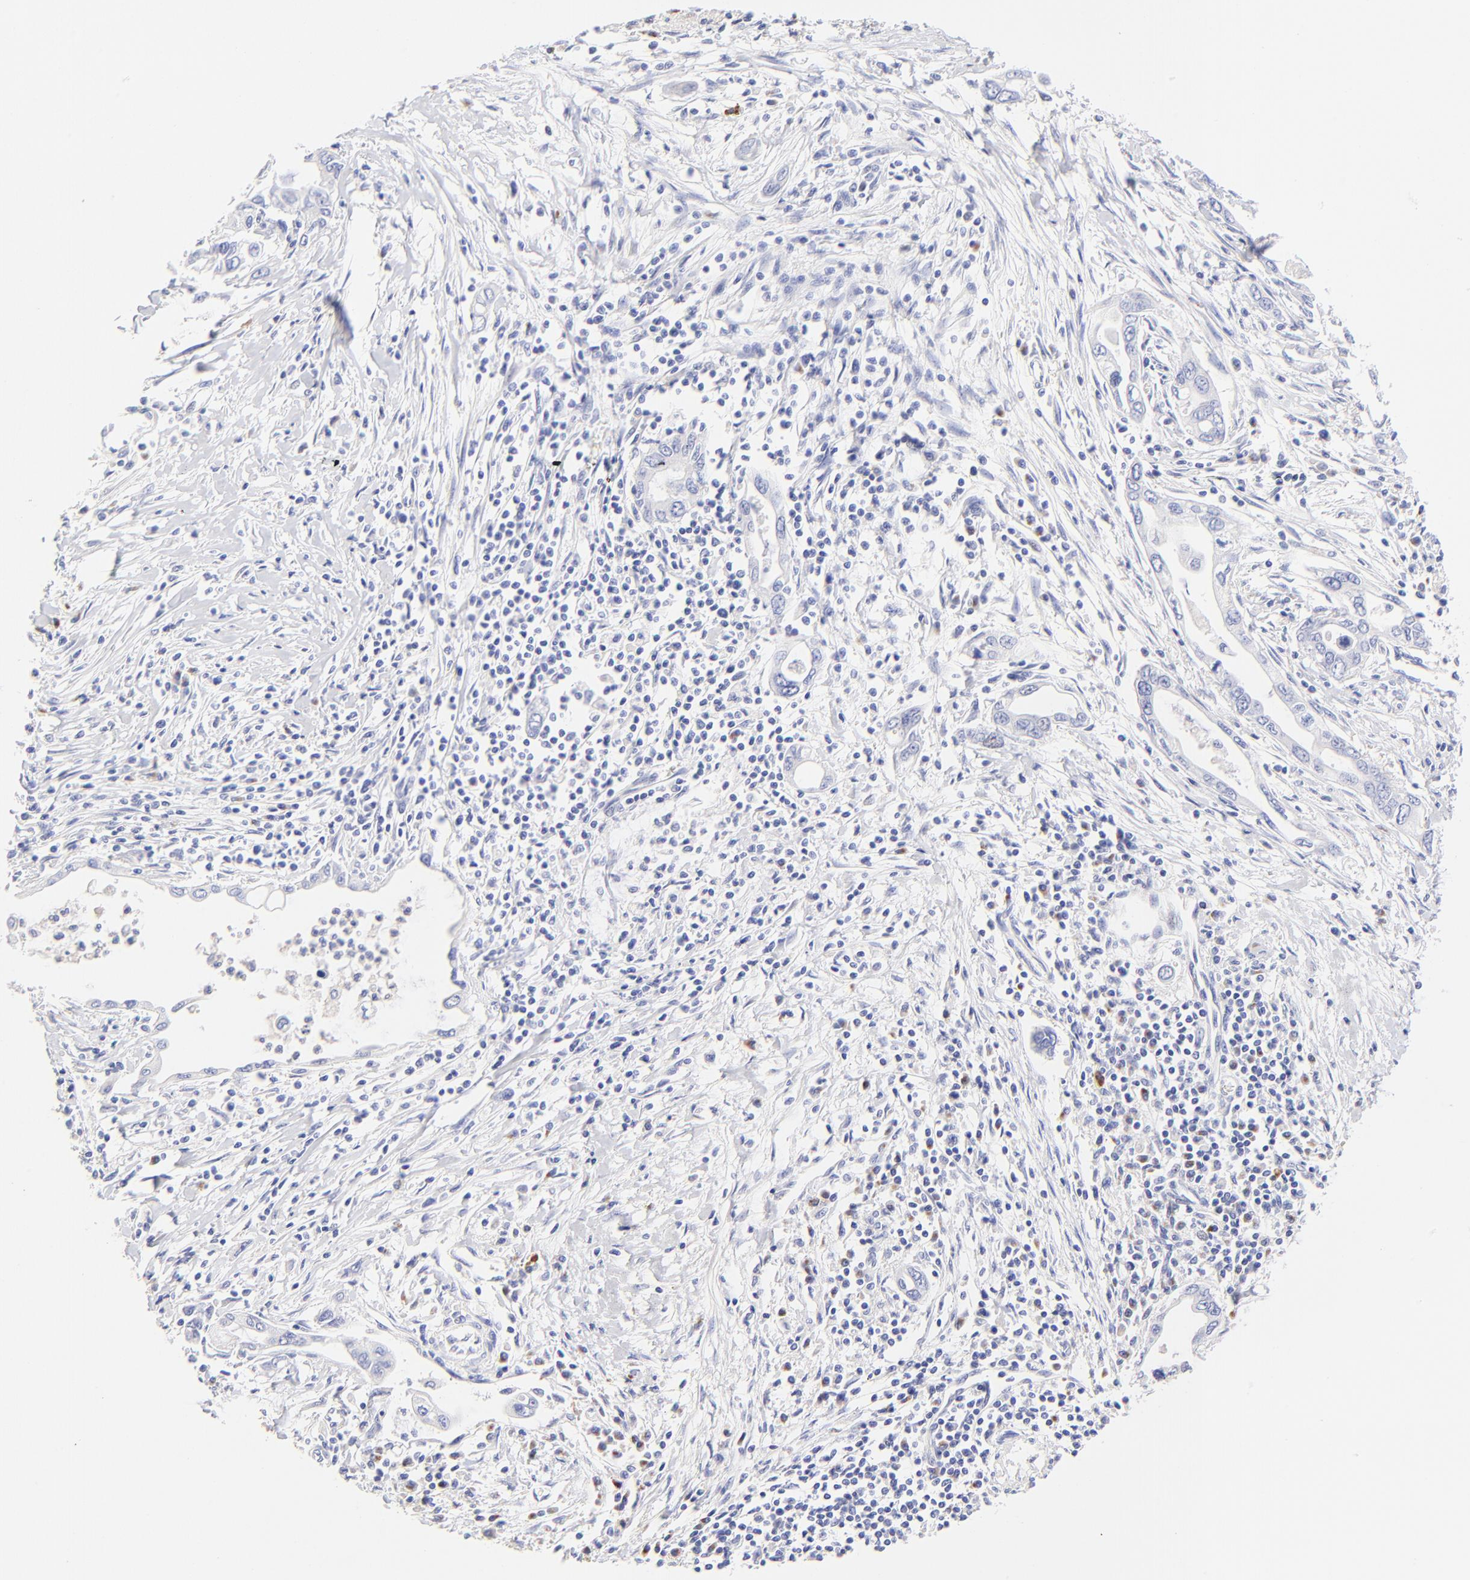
{"staining": {"intensity": "negative", "quantity": "none", "location": "none"}, "tissue": "pancreatic cancer", "cell_type": "Tumor cells", "image_type": "cancer", "snomed": [{"axis": "morphology", "description": "Adenocarcinoma, NOS"}, {"axis": "topography", "description": "Pancreas"}], "caption": "Protein analysis of pancreatic adenocarcinoma shows no significant positivity in tumor cells.", "gene": "ASB9", "patient": {"sex": "female", "age": 57}}